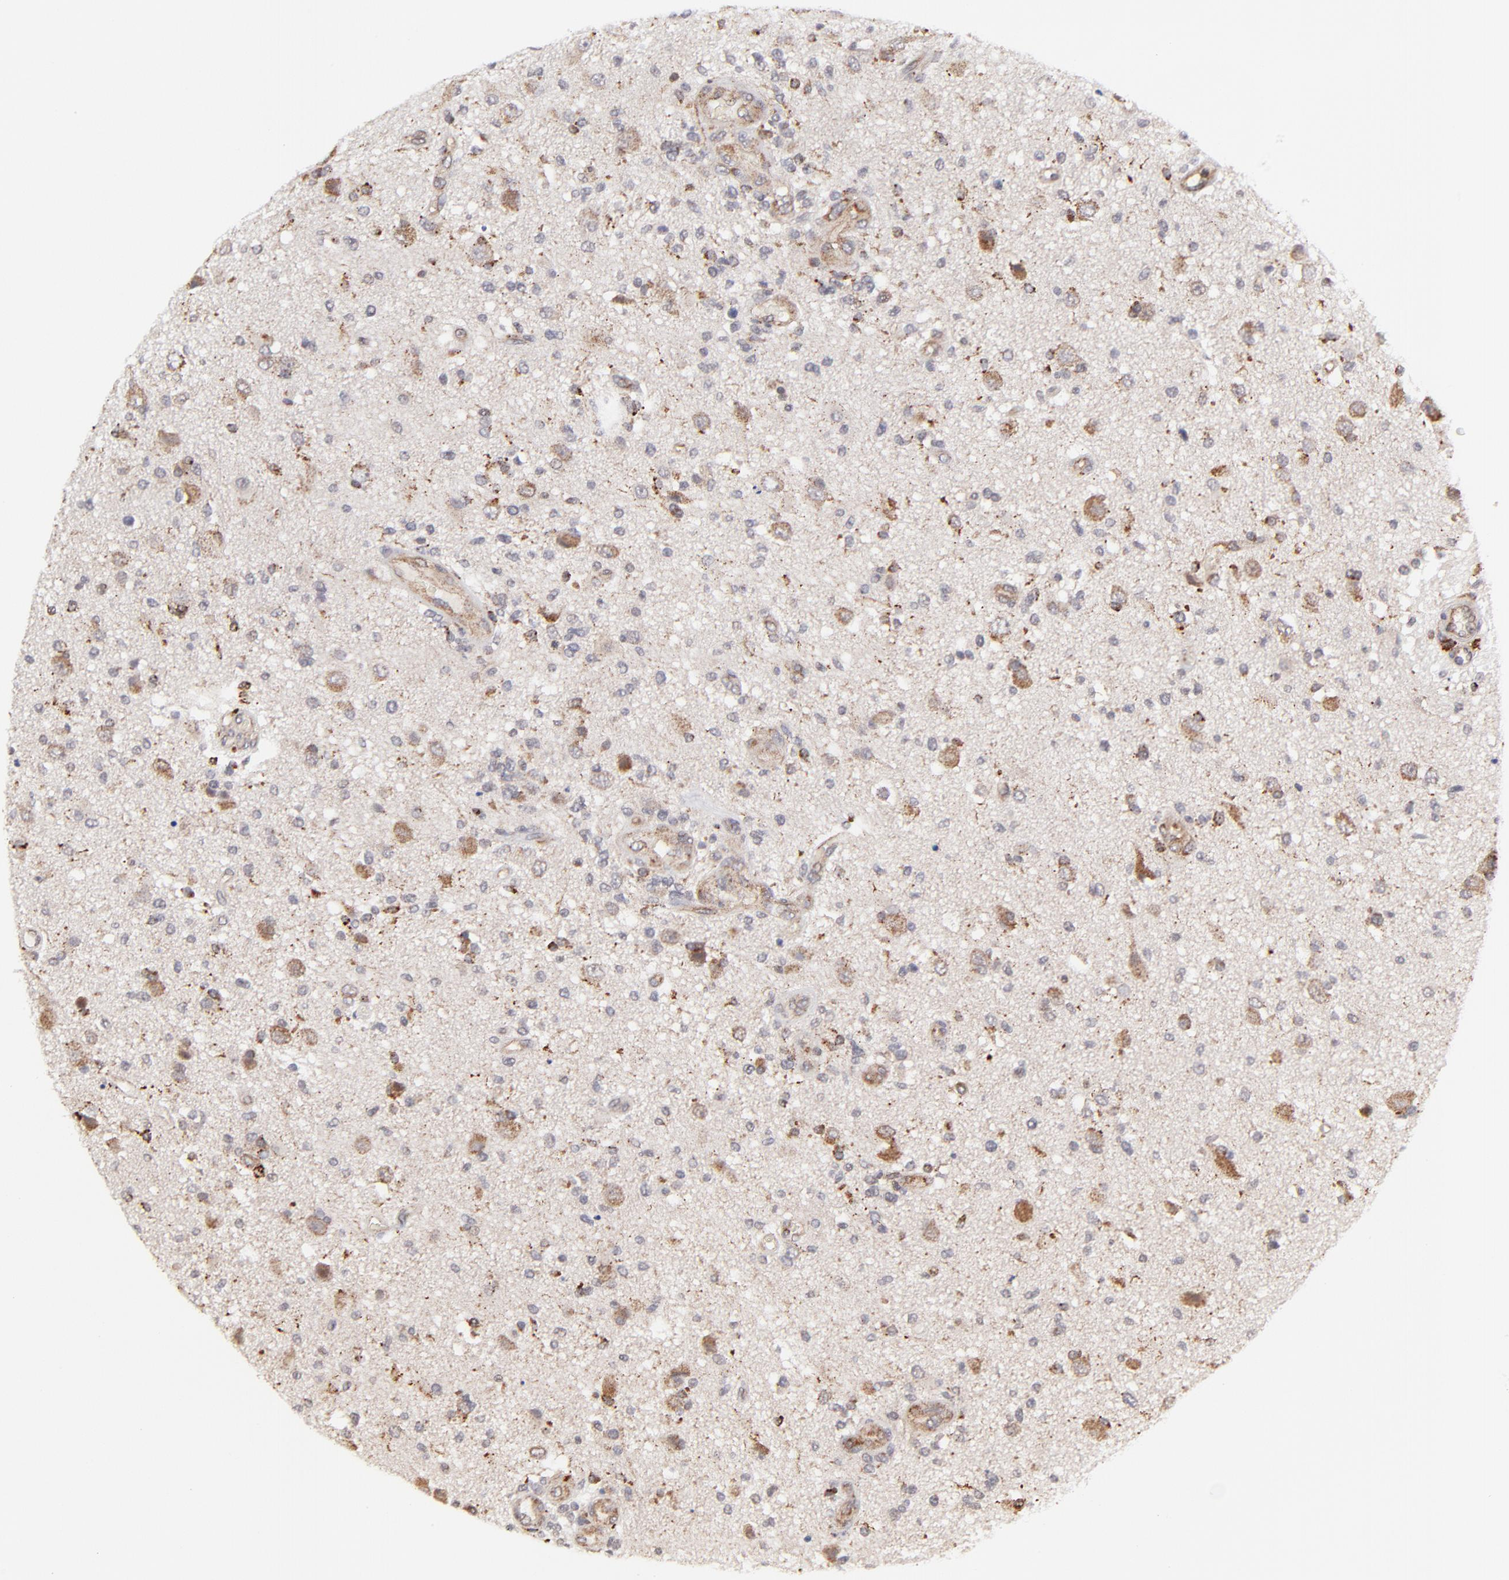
{"staining": {"intensity": "moderate", "quantity": "<25%", "location": "cytoplasmic/membranous"}, "tissue": "glioma", "cell_type": "Tumor cells", "image_type": "cancer", "snomed": [{"axis": "morphology", "description": "Normal tissue, NOS"}, {"axis": "morphology", "description": "Glioma, malignant, High grade"}, {"axis": "topography", "description": "Cerebral cortex"}], "caption": "IHC micrograph of neoplastic tissue: human high-grade glioma (malignant) stained using IHC shows low levels of moderate protein expression localized specifically in the cytoplasmic/membranous of tumor cells, appearing as a cytoplasmic/membranous brown color.", "gene": "MAP2K7", "patient": {"sex": "male", "age": 75}}